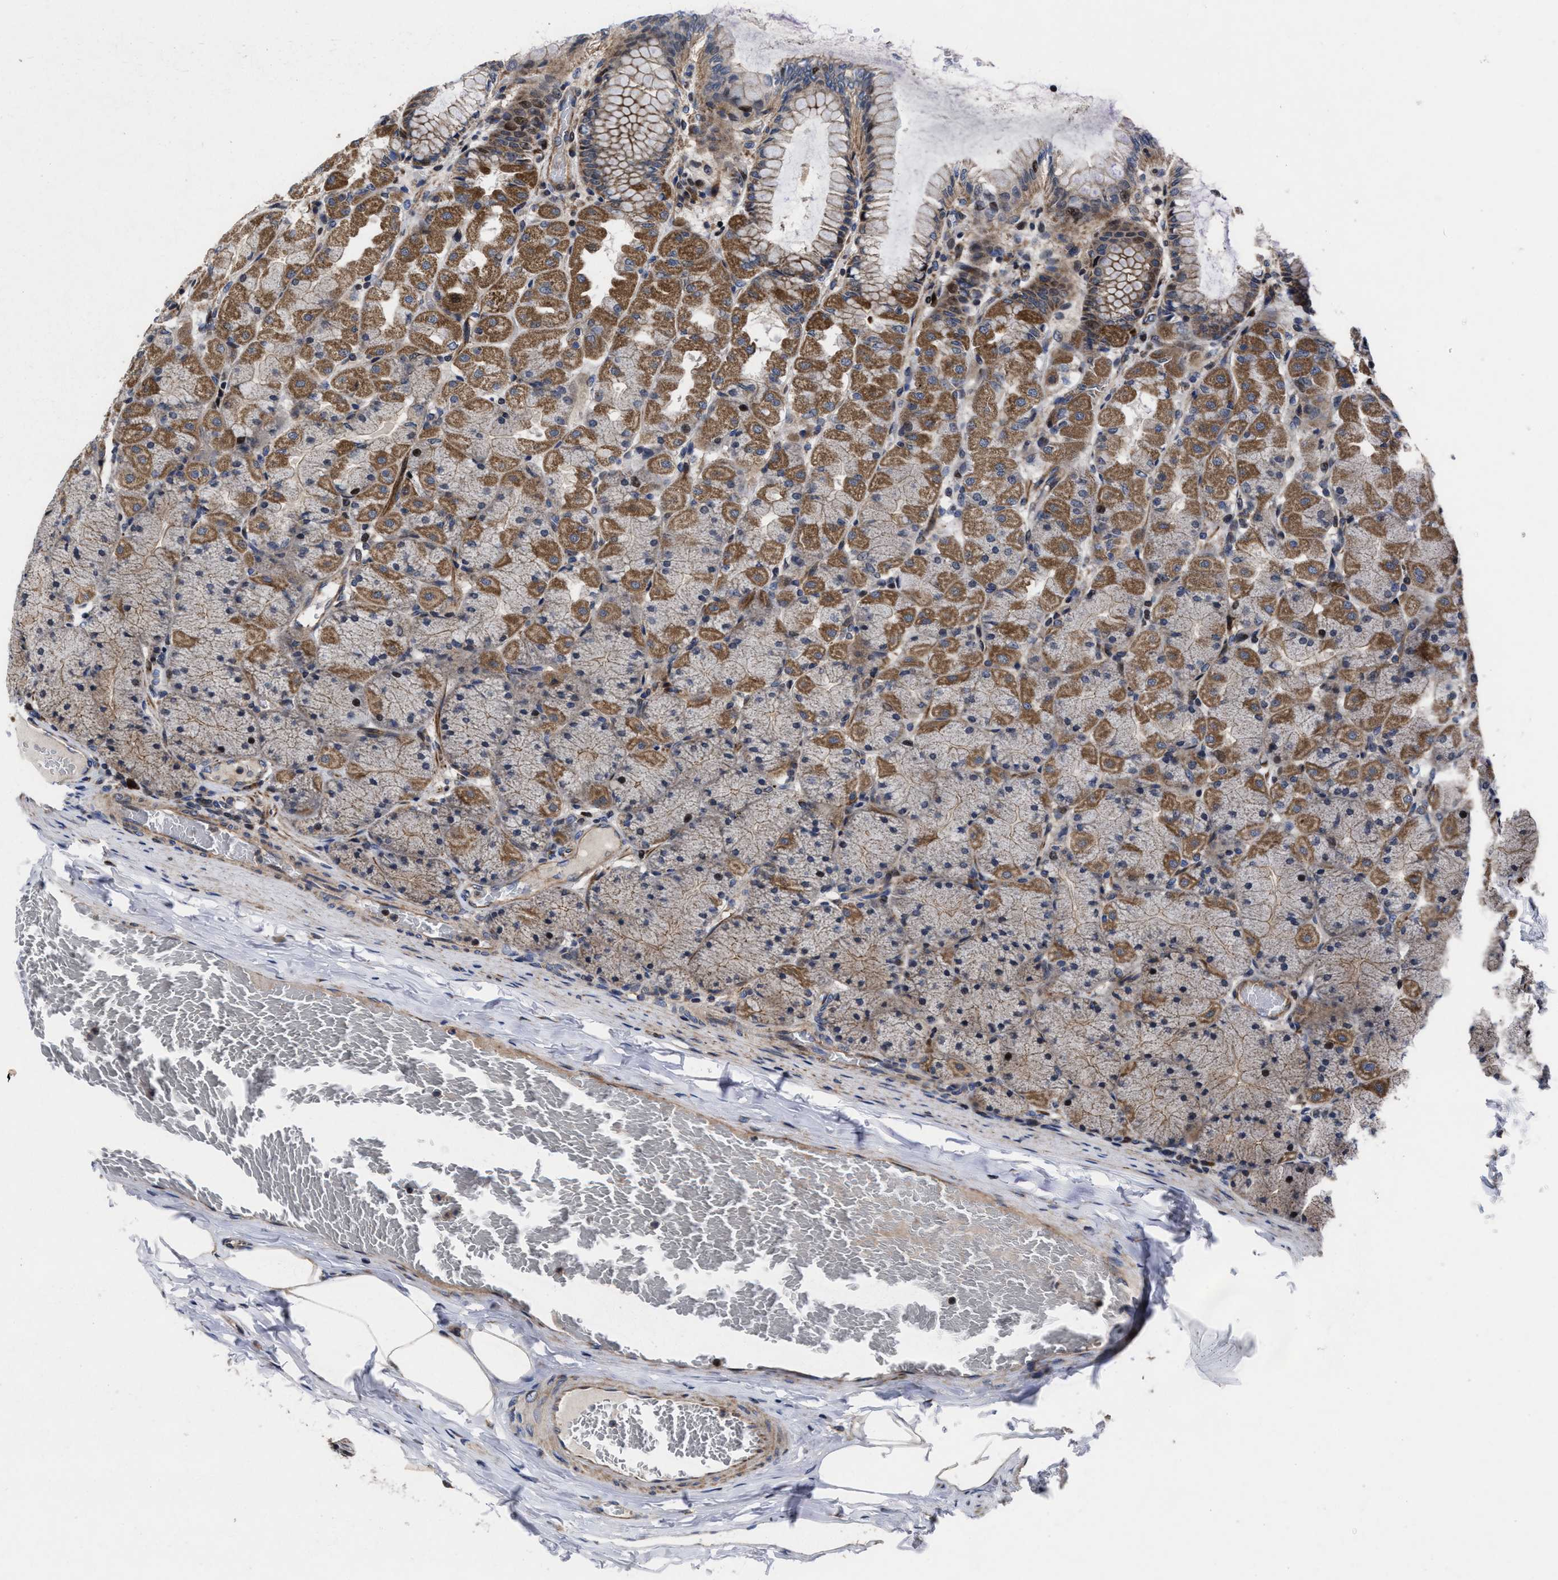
{"staining": {"intensity": "moderate", "quantity": "25%-75%", "location": "cytoplasmic/membranous"}, "tissue": "stomach", "cell_type": "Glandular cells", "image_type": "normal", "snomed": [{"axis": "morphology", "description": "Normal tissue, NOS"}, {"axis": "topography", "description": "Stomach, upper"}], "caption": "Stomach stained for a protein (brown) displays moderate cytoplasmic/membranous positive expression in about 25%-75% of glandular cells.", "gene": "MRPL50", "patient": {"sex": "female", "age": 56}}